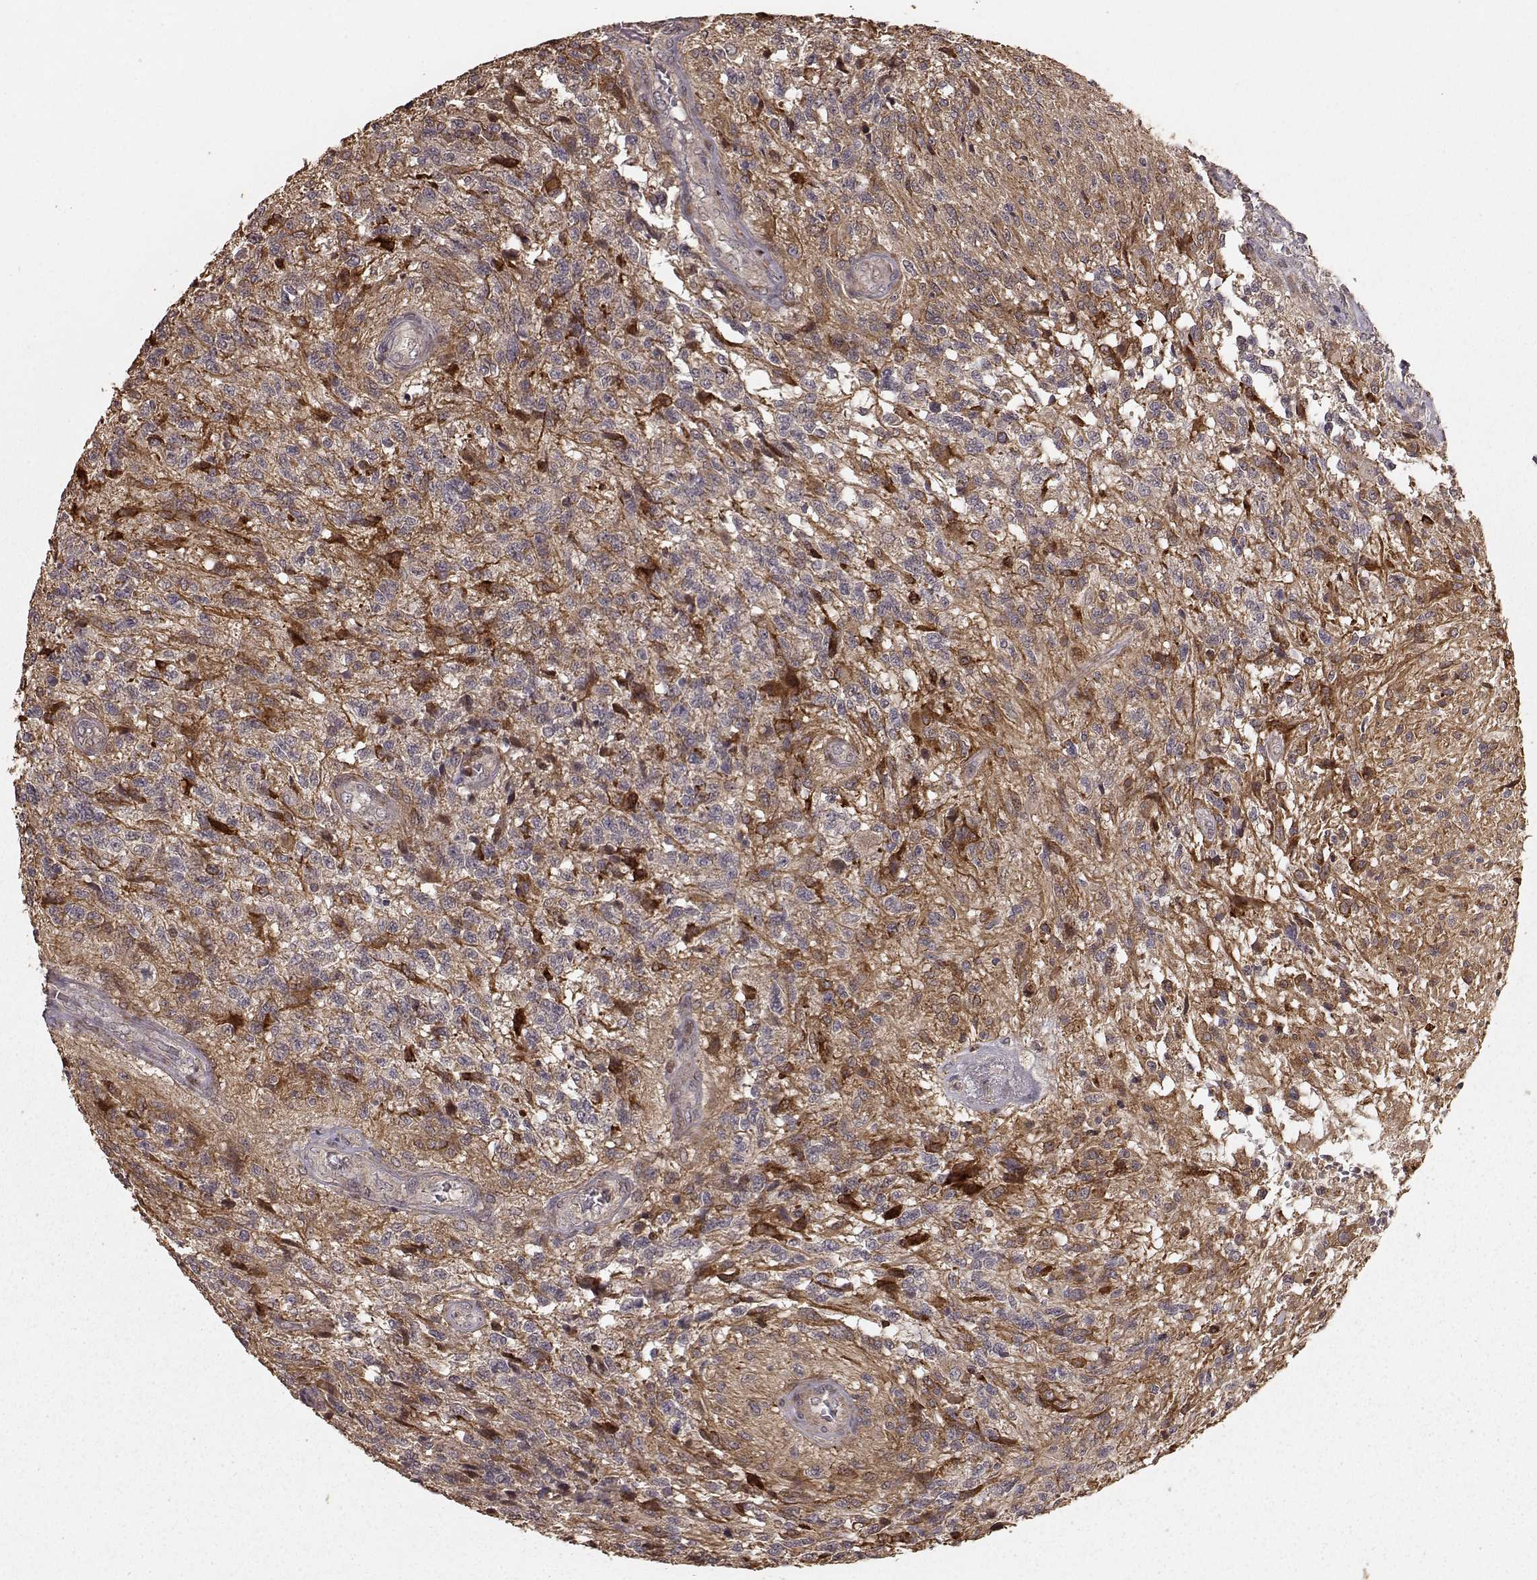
{"staining": {"intensity": "strong", "quantity": "25%-75%", "location": "cytoplasmic/membranous"}, "tissue": "glioma", "cell_type": "Tumor cells", "image_type": "cancer", "snomed": [{"axis": "morphology", "description": "Glioma, malignant, High grade"}, {"axis": "topography", "description": "Brain"}], "caption": "IHC histopathology image of neoplastic tissue: glioma stained using IHC displays high levels of strong protein expression localized specifically in the cytoplasmic/membranous of tumor cells, appearing as a cytoplasmic/membranous brown color.", "gene": "USP15", "patient": {"sex": "male", "age": 56}}